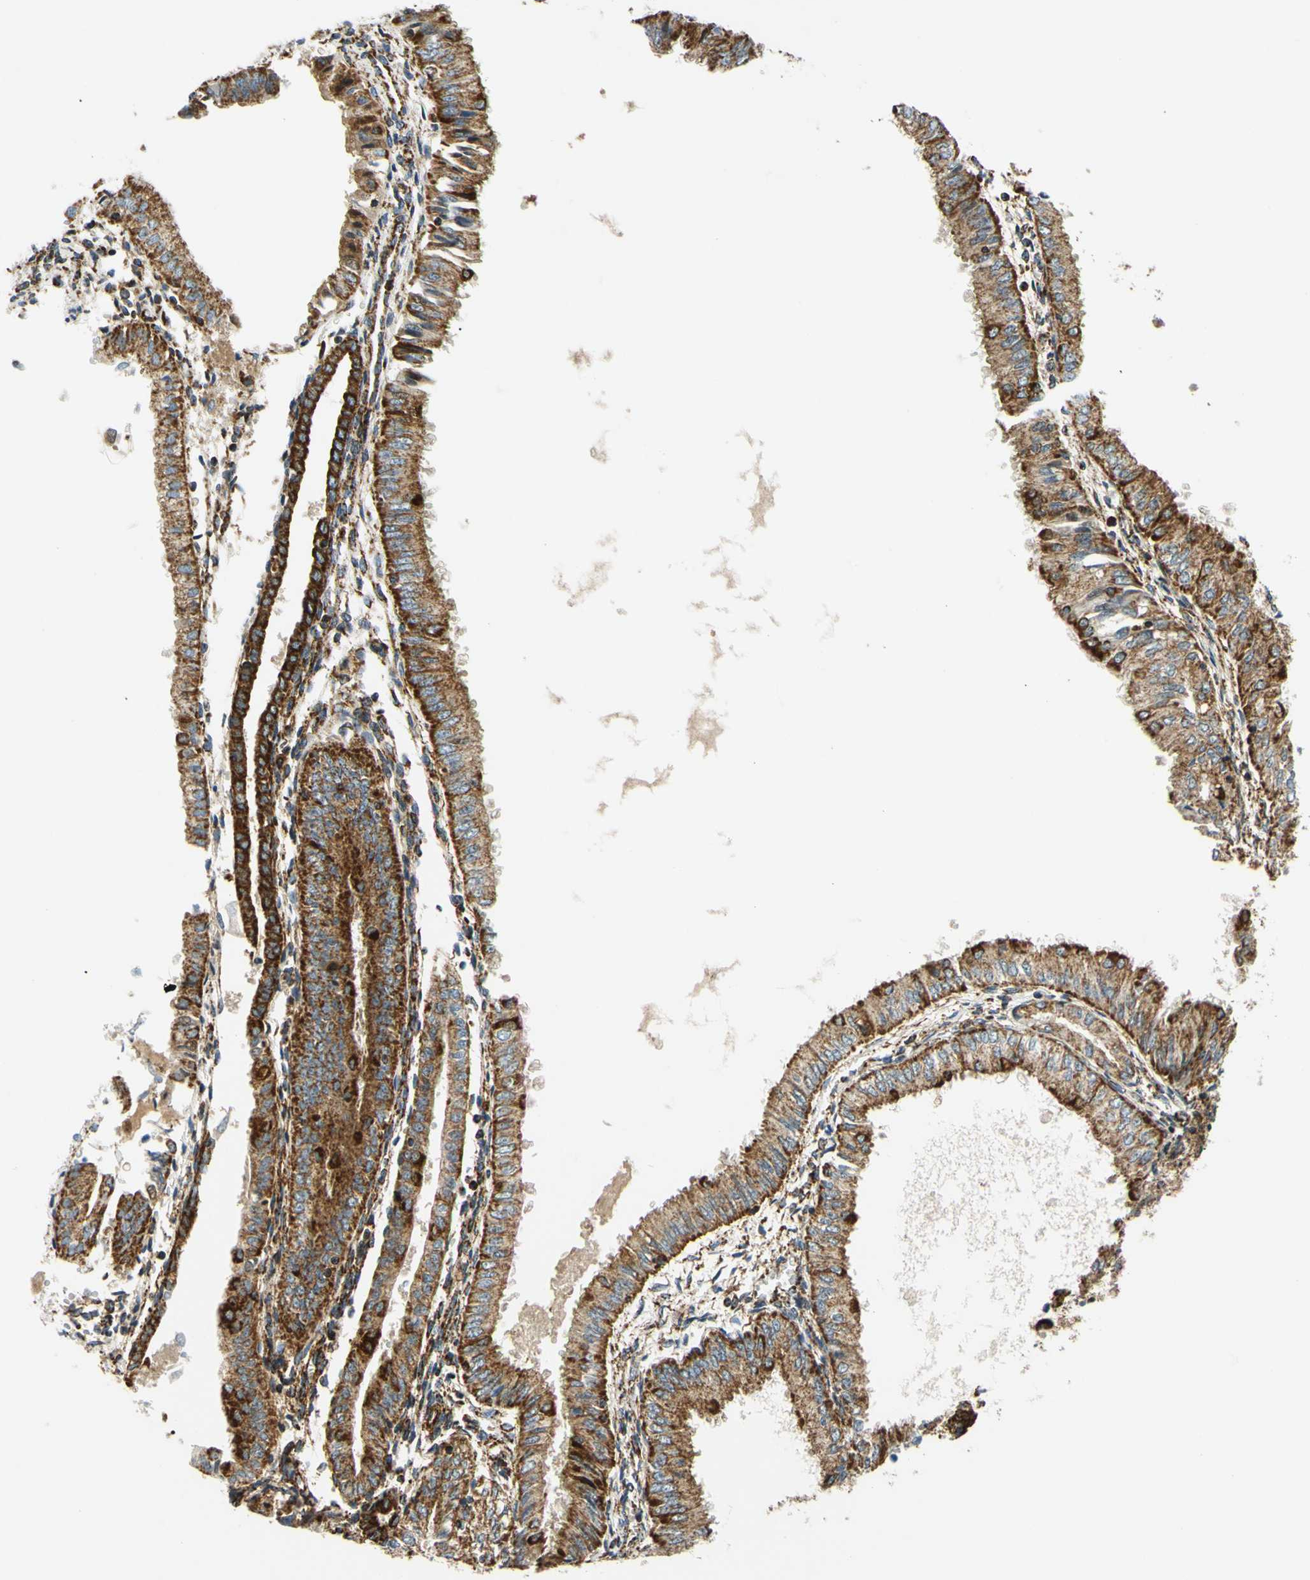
{"staining": {"intensity": "strong", "quantity": ">75%", "location": "cytoplasmic/membranous"}, "tissue": "endometrial cancer", "cell_type": "Tumor cells", "image_type": "cancer", "snomed": [{"axis": "morphology", "description": "Adenocarcinoma, NOS"}, {"axis": "topography", "description": "Endometrium"}], "caption": "A photomicrograph showing strong cytoplasmic/membranous staining in about >75% of tumor cells in endometrial cancer (adenocarcinoma), as visualized by brown immunohistochemical staining.", "gene": "MAVS", "patient": {"sex": "female", "age": 53}}